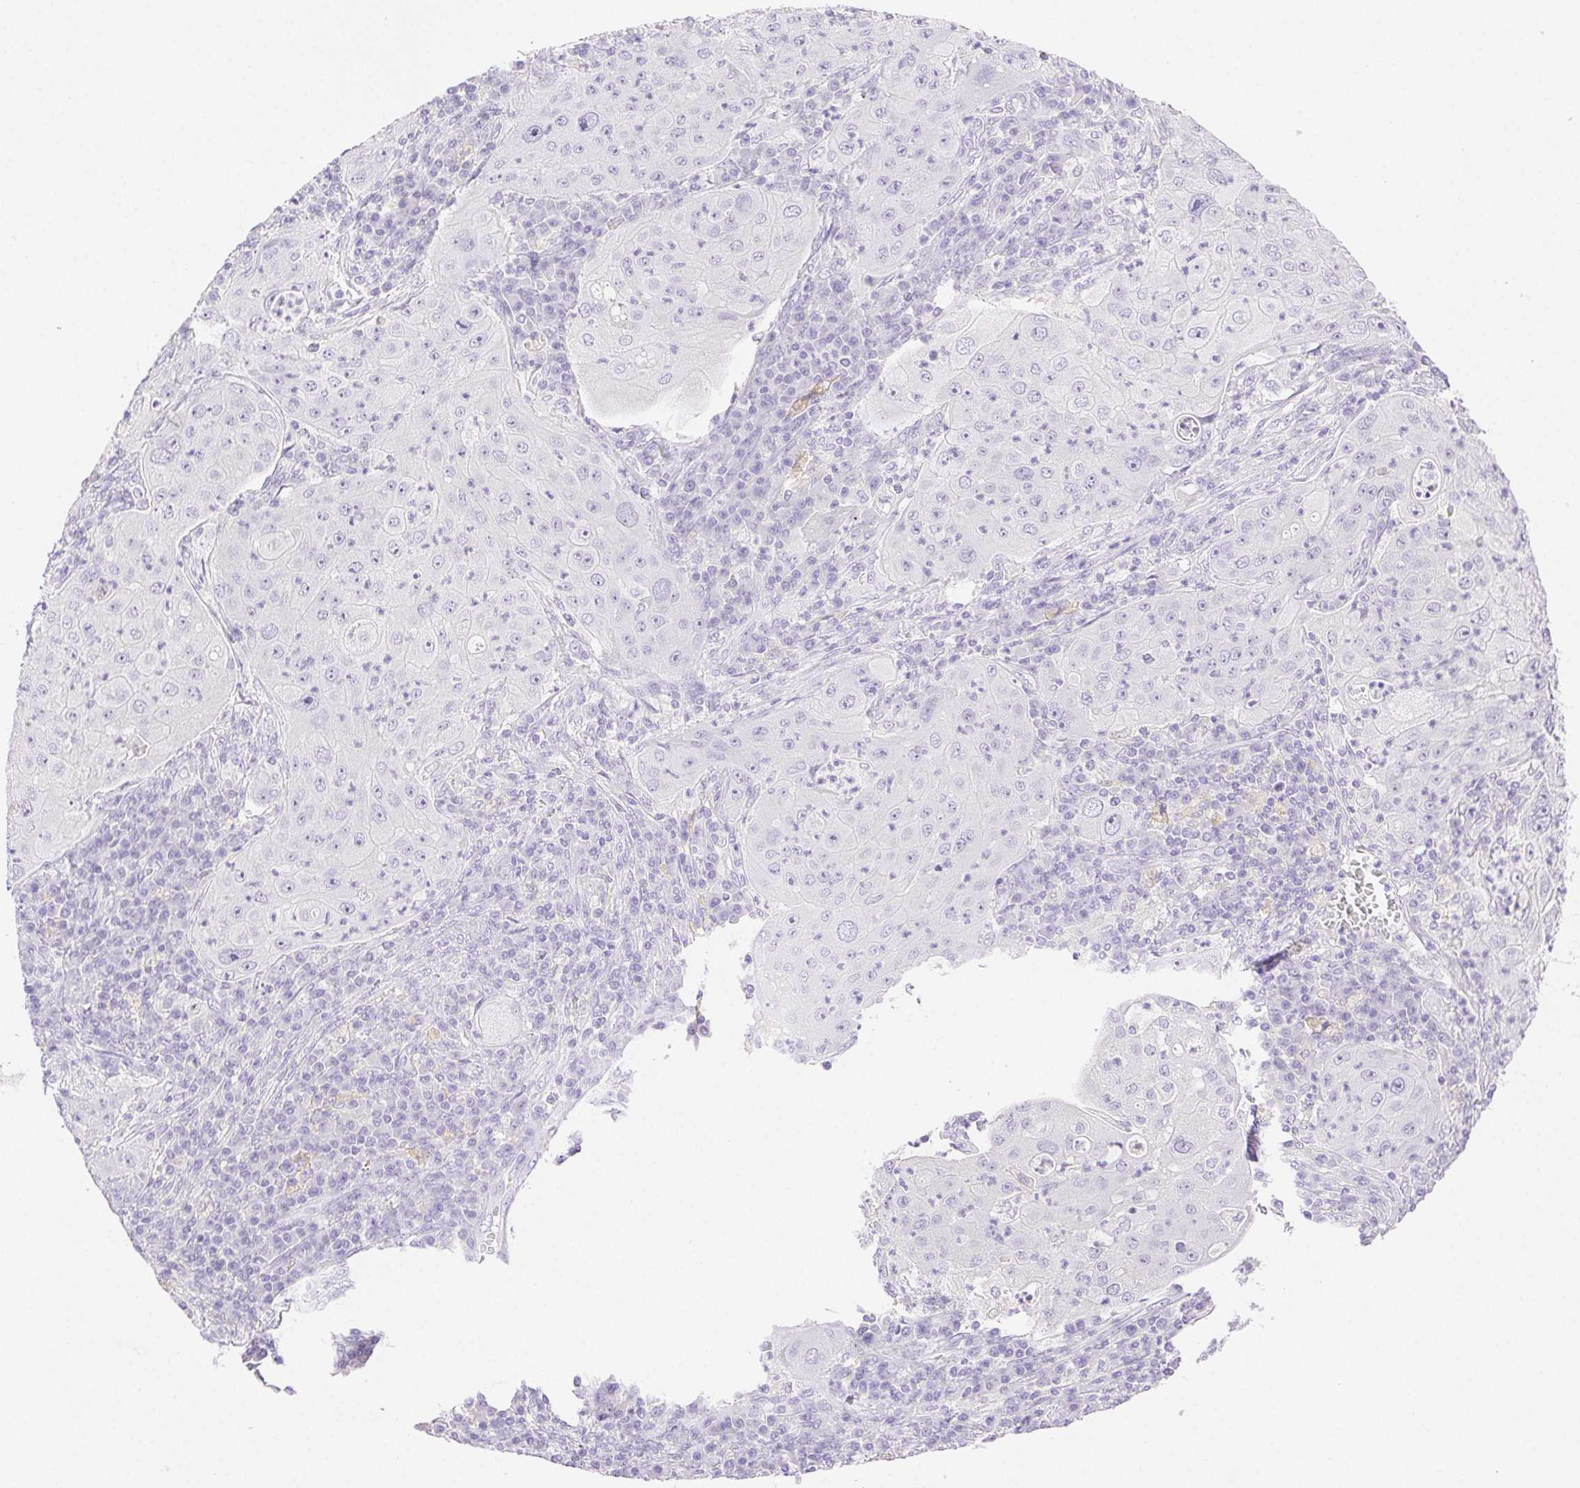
{"staining": {"intensity": "negative", "quantity": "none", "location": "none"}, "tissue": "lung cancer", "cell_type": "Tumor cells", "image_type": "cancer", "snomed": [{"axis": "morphology", "description": "Squamous cell carcinoma, NOS"}, {"axis": "topography", "description": "Lung"}], "caption": "Immunohistochemistry (IHC) of lung cancer (squamous cell carcinoma) demonstrates no staining in tumor cells.", "gene": "SPACA4", "patient": {"sex": "female", "age": 59}}